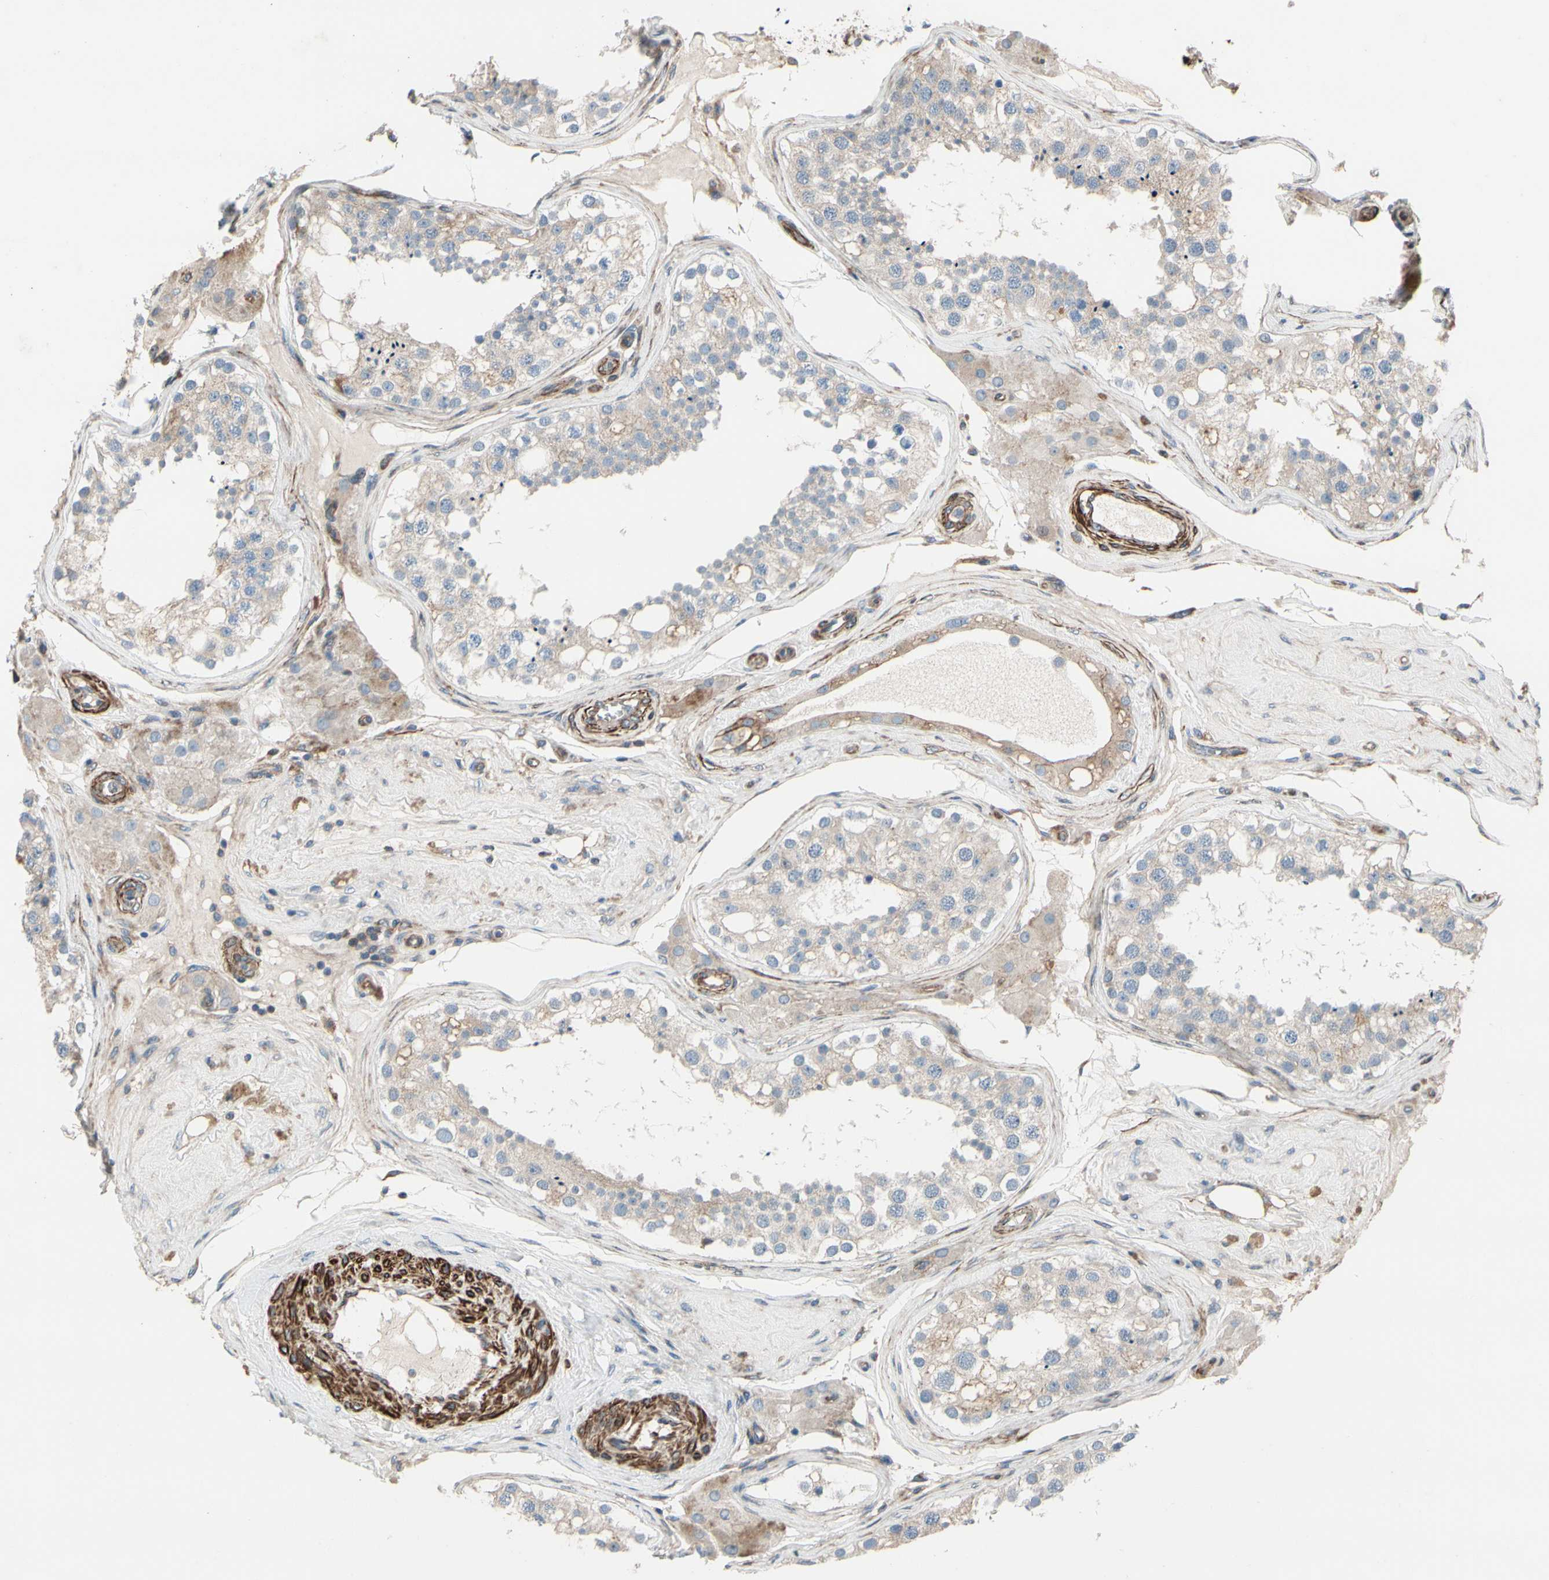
{"staining": {"intensity": "weak", "quantity": "<25%", "location": "cytoplasmic/membranous"}, "tissue": "testis", "cell_type": "Cells in seminiferous ducts", "image_type": "normal", "snomed": [{"axis": "morphology", "description": "Normal tissue, NOS"}, {"axis": "topography", "description": "Testis"}], "caption": "Immunohistochemistry of unremarkable human testis reveals no staining in cells in seminiferous ducts.", "gene": "TPM1", "patient": {"sex": "male", "age": 68}}